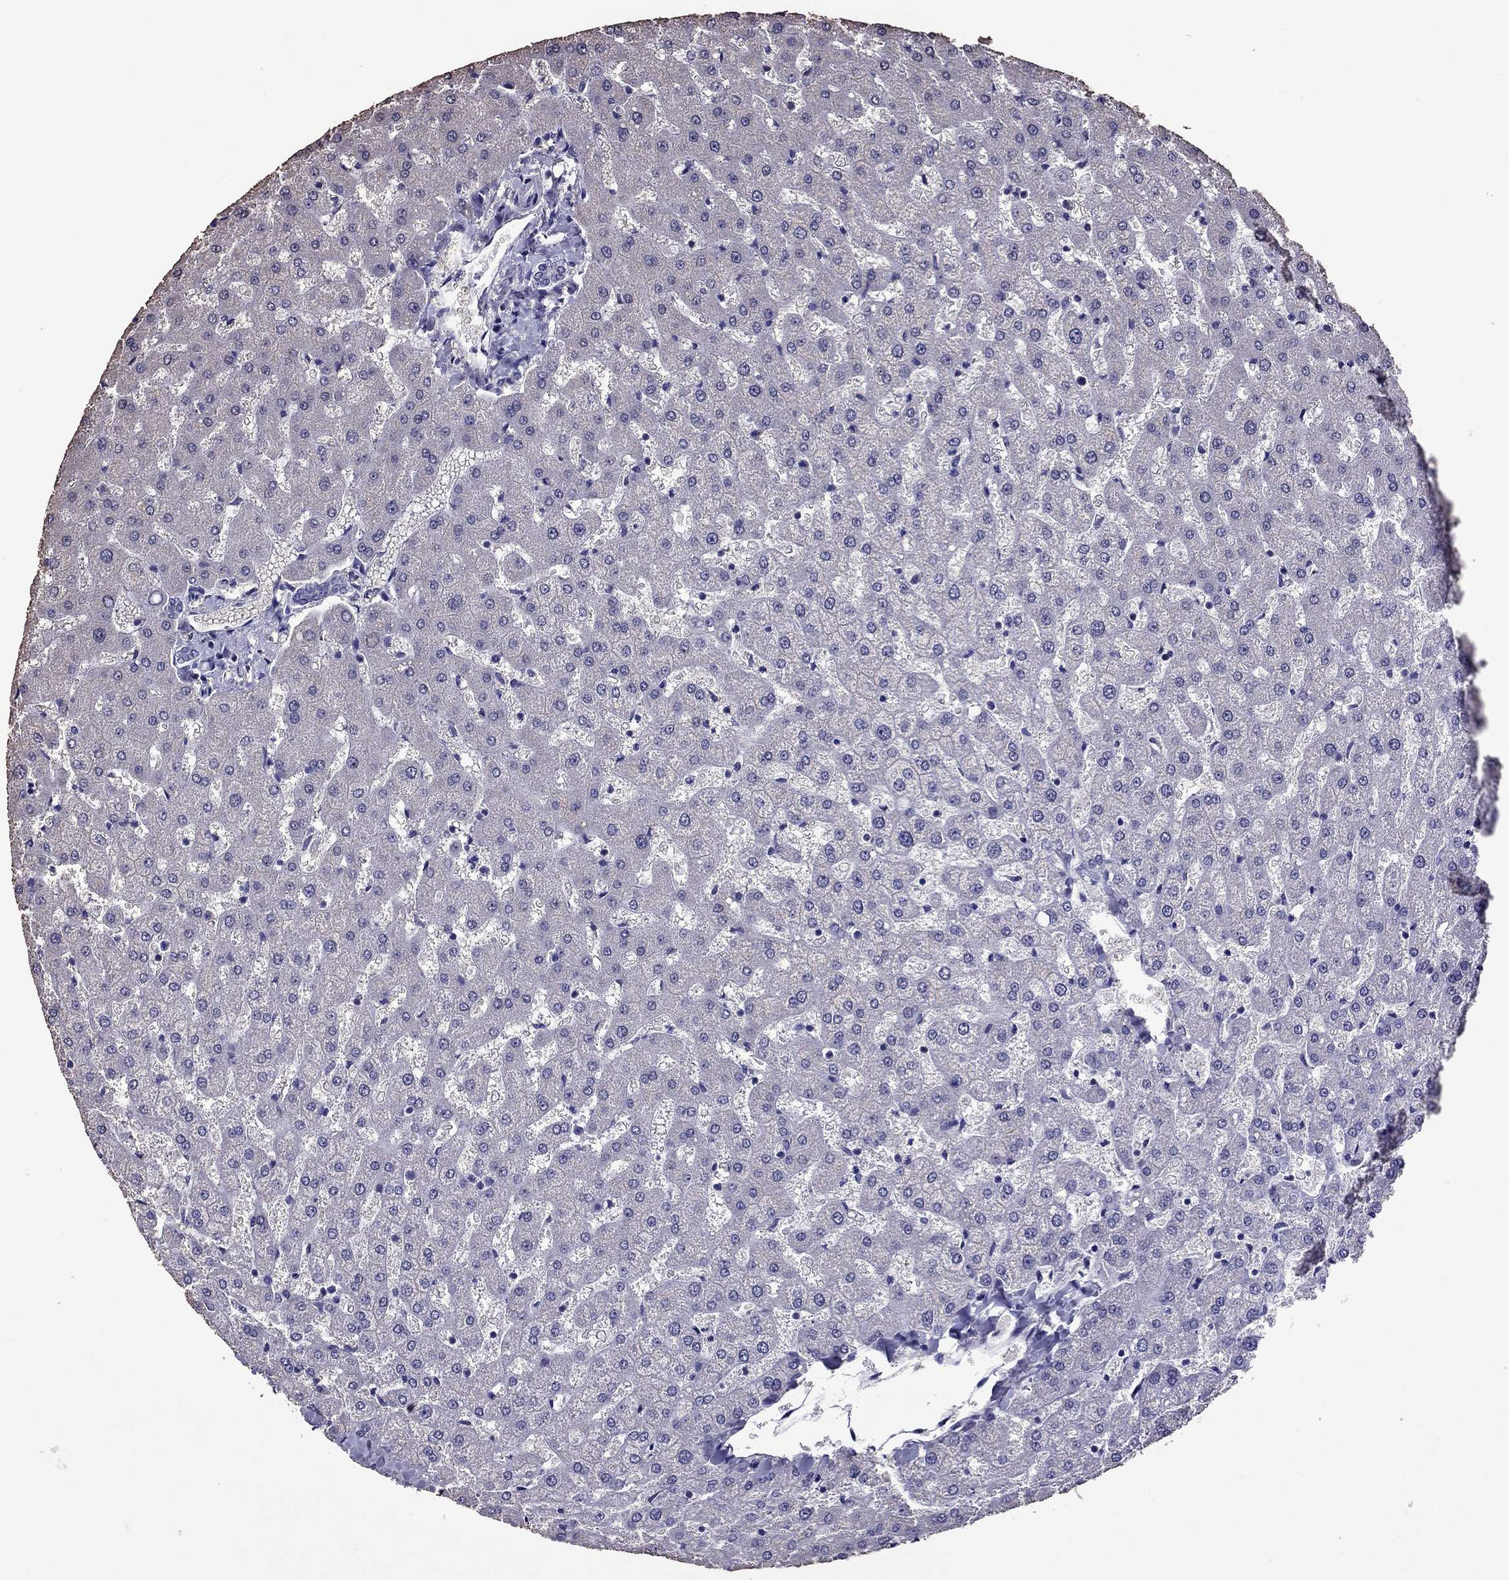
{"staining": {"intensity": "negative", "quantity": "none", "location": "none"}, "tissue": "liver", "cell_type": "Cholangiocytes", "image_type": "normal", "snomed": [{"axis": "morphology", "description": "Normal tissue, NOS"}, {"axis": "topography", "description": "Liver"}], "caption": "The micrograph demonstrates no significant expression in cholangiocytes of liver. (DAB immunohistochemistry, high magnification).", "gene": "NKX3", "patient": {"sex": "female", "age": 50}}